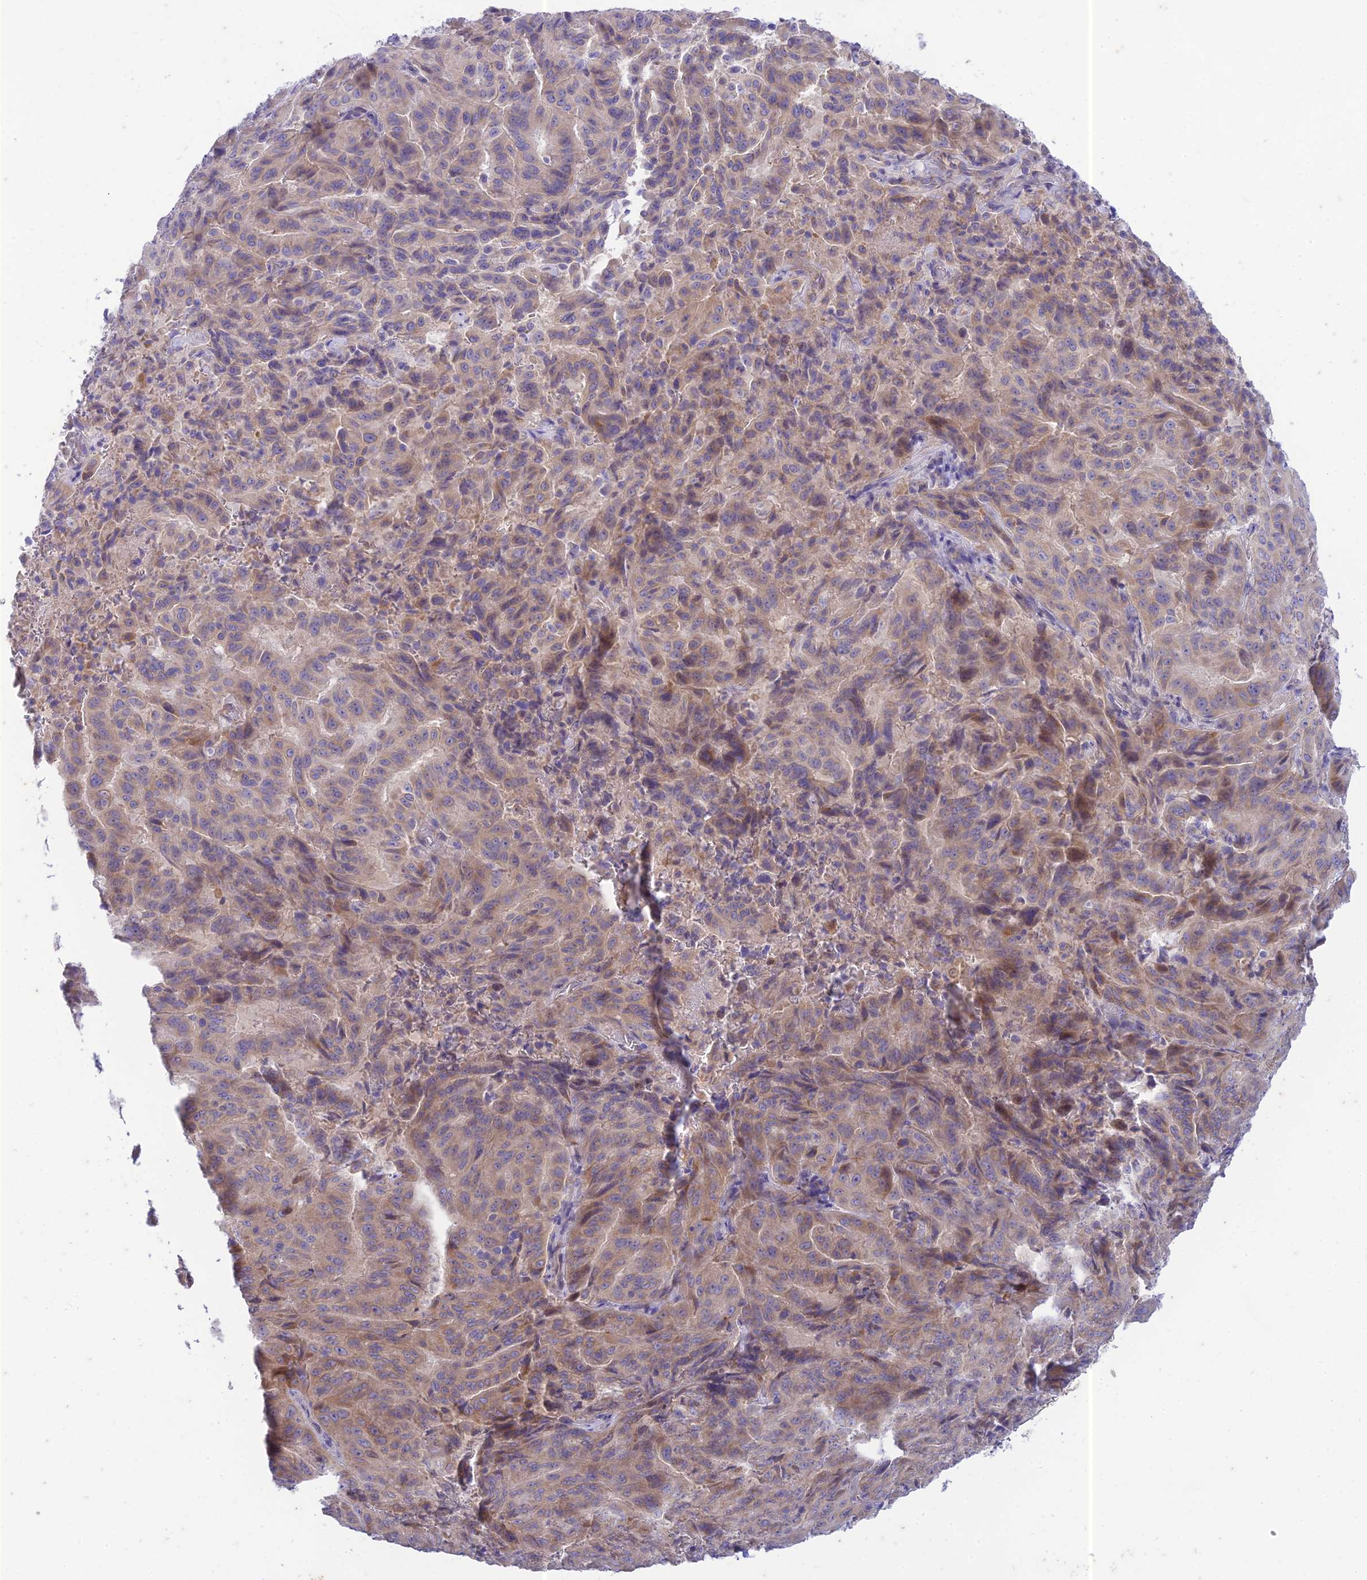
{"staining": {"intensity": "weak", "quantity": ">75%", "location": "cytoplasmic/membranous"}, "tissue": "pancreatic cancer", "cell_type": "Tumor cells", "image_type": "cancer", "snomed": [{"axis": "morphology", "description": "Adenocarcinoma, NOS"}, {"axis": "topography", "description": "Pancreas"}], "caption": "DAB (3,3'-diaminobenzidine) immunohistochemical staining of pancreatic cancer (adenocarcinoma) demonstrates weak cytoplasmic/membranous protein positivity in approximately >75% of tumor cells. (DAB (3,3'-diaminobenzidine) = brown stain, brightfield microscopy at high magnification).", "gene": "PTCD2", "patient": {"sex": "male", "age": 63}}